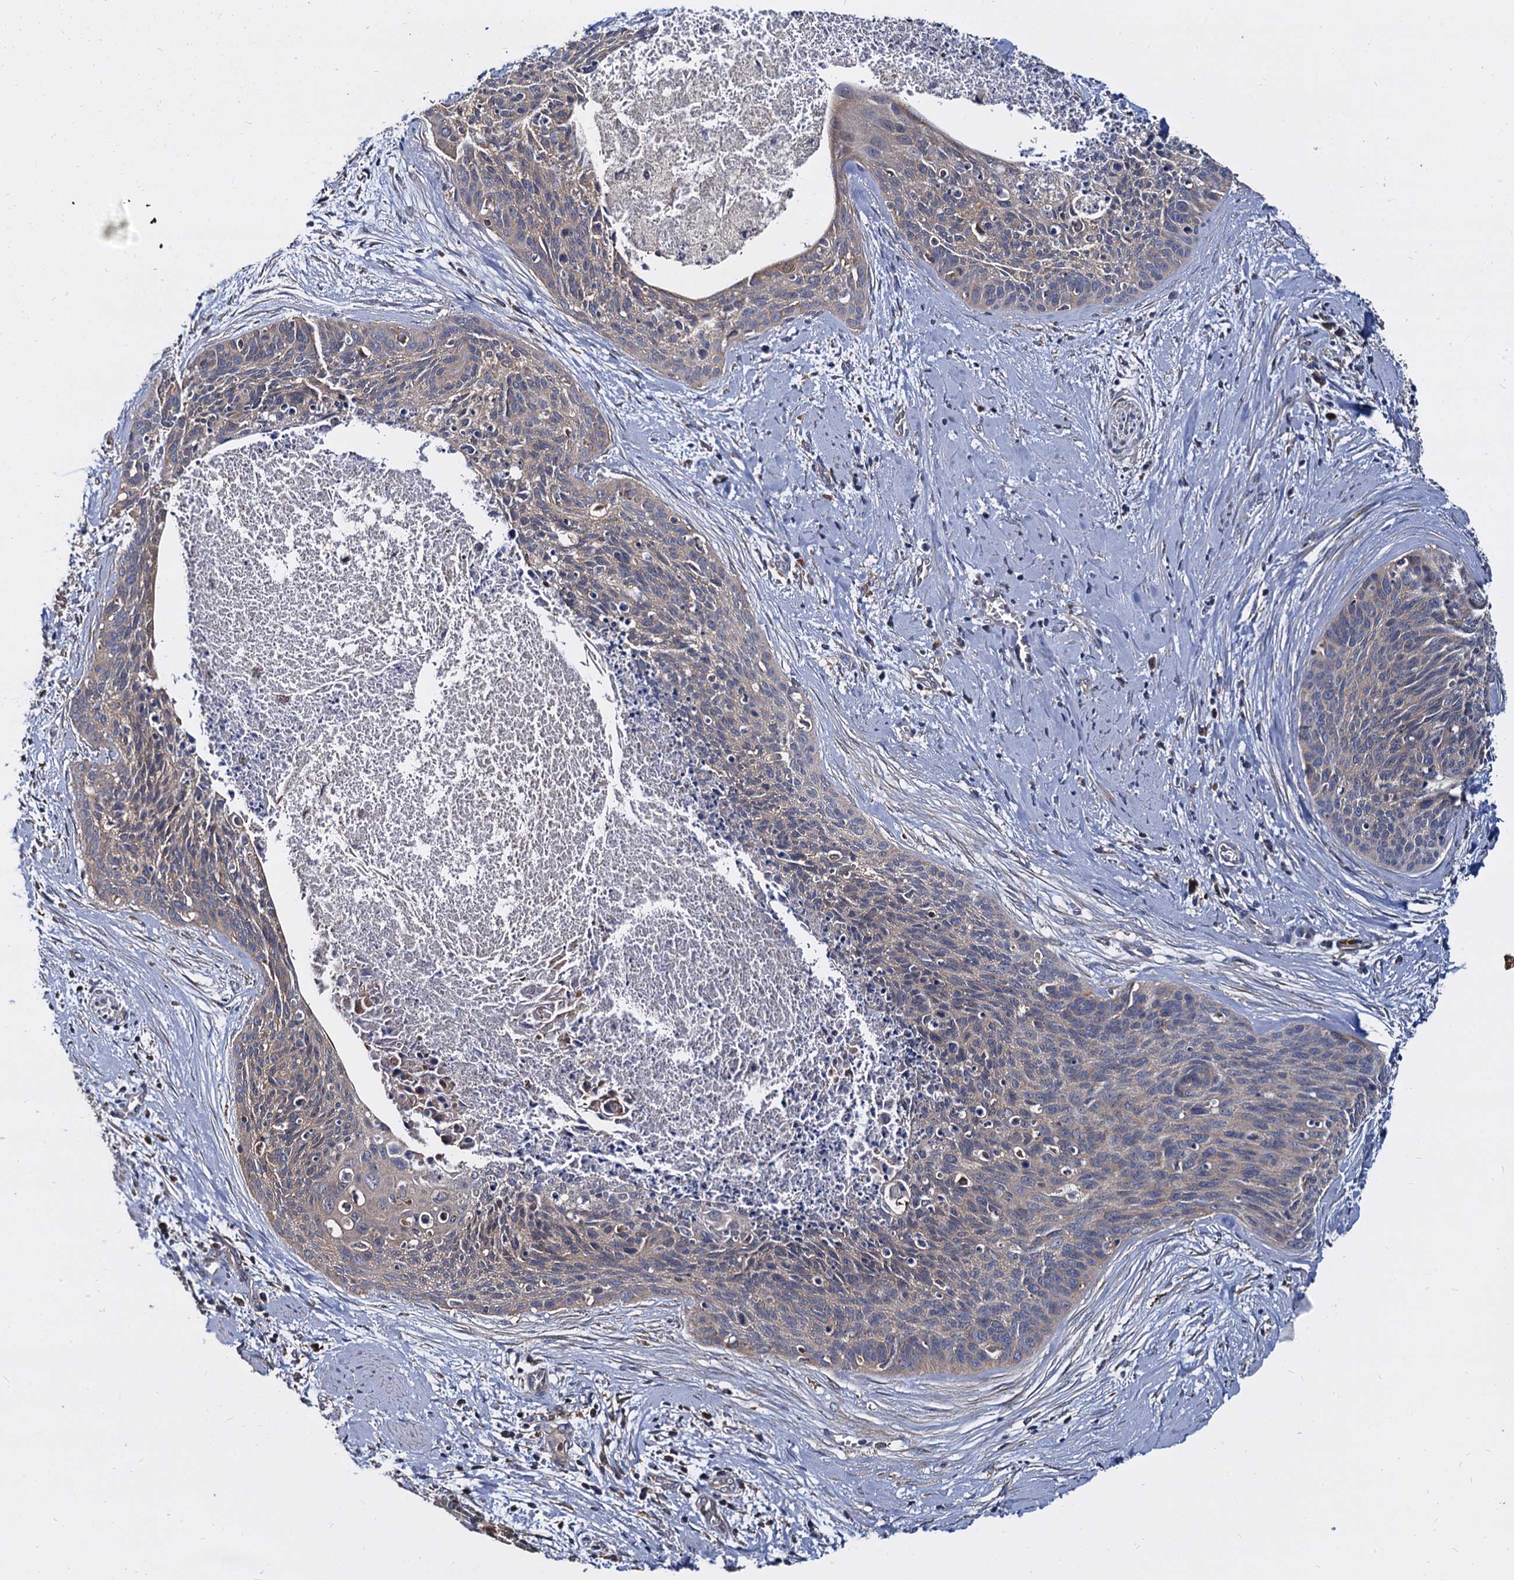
{"staining": {"intensity": "weak", "quantity": "25%-75%", "location": "cytoplasmic/membranous"}, "tissue": "cervical cancer", "cell_type": "Tumor cells", "image_type": "cancer", "snomed": [{"axis": "morphology", "description": "Squamous cell carcinoma, NOS"}, {"axis": "topography", "description": "Cervix"}], "caption": "Immunohistochemical staining of cervical cancer displays low levels of weak cytoplasmic/membranous protein expression in approximately 25%-75% of tumor cells. (brown staining indicates protein expression, while blue staining denotes nuclei).", "gene": "ANKRD13A", "patient": {"sex": "female", "age": 55}}